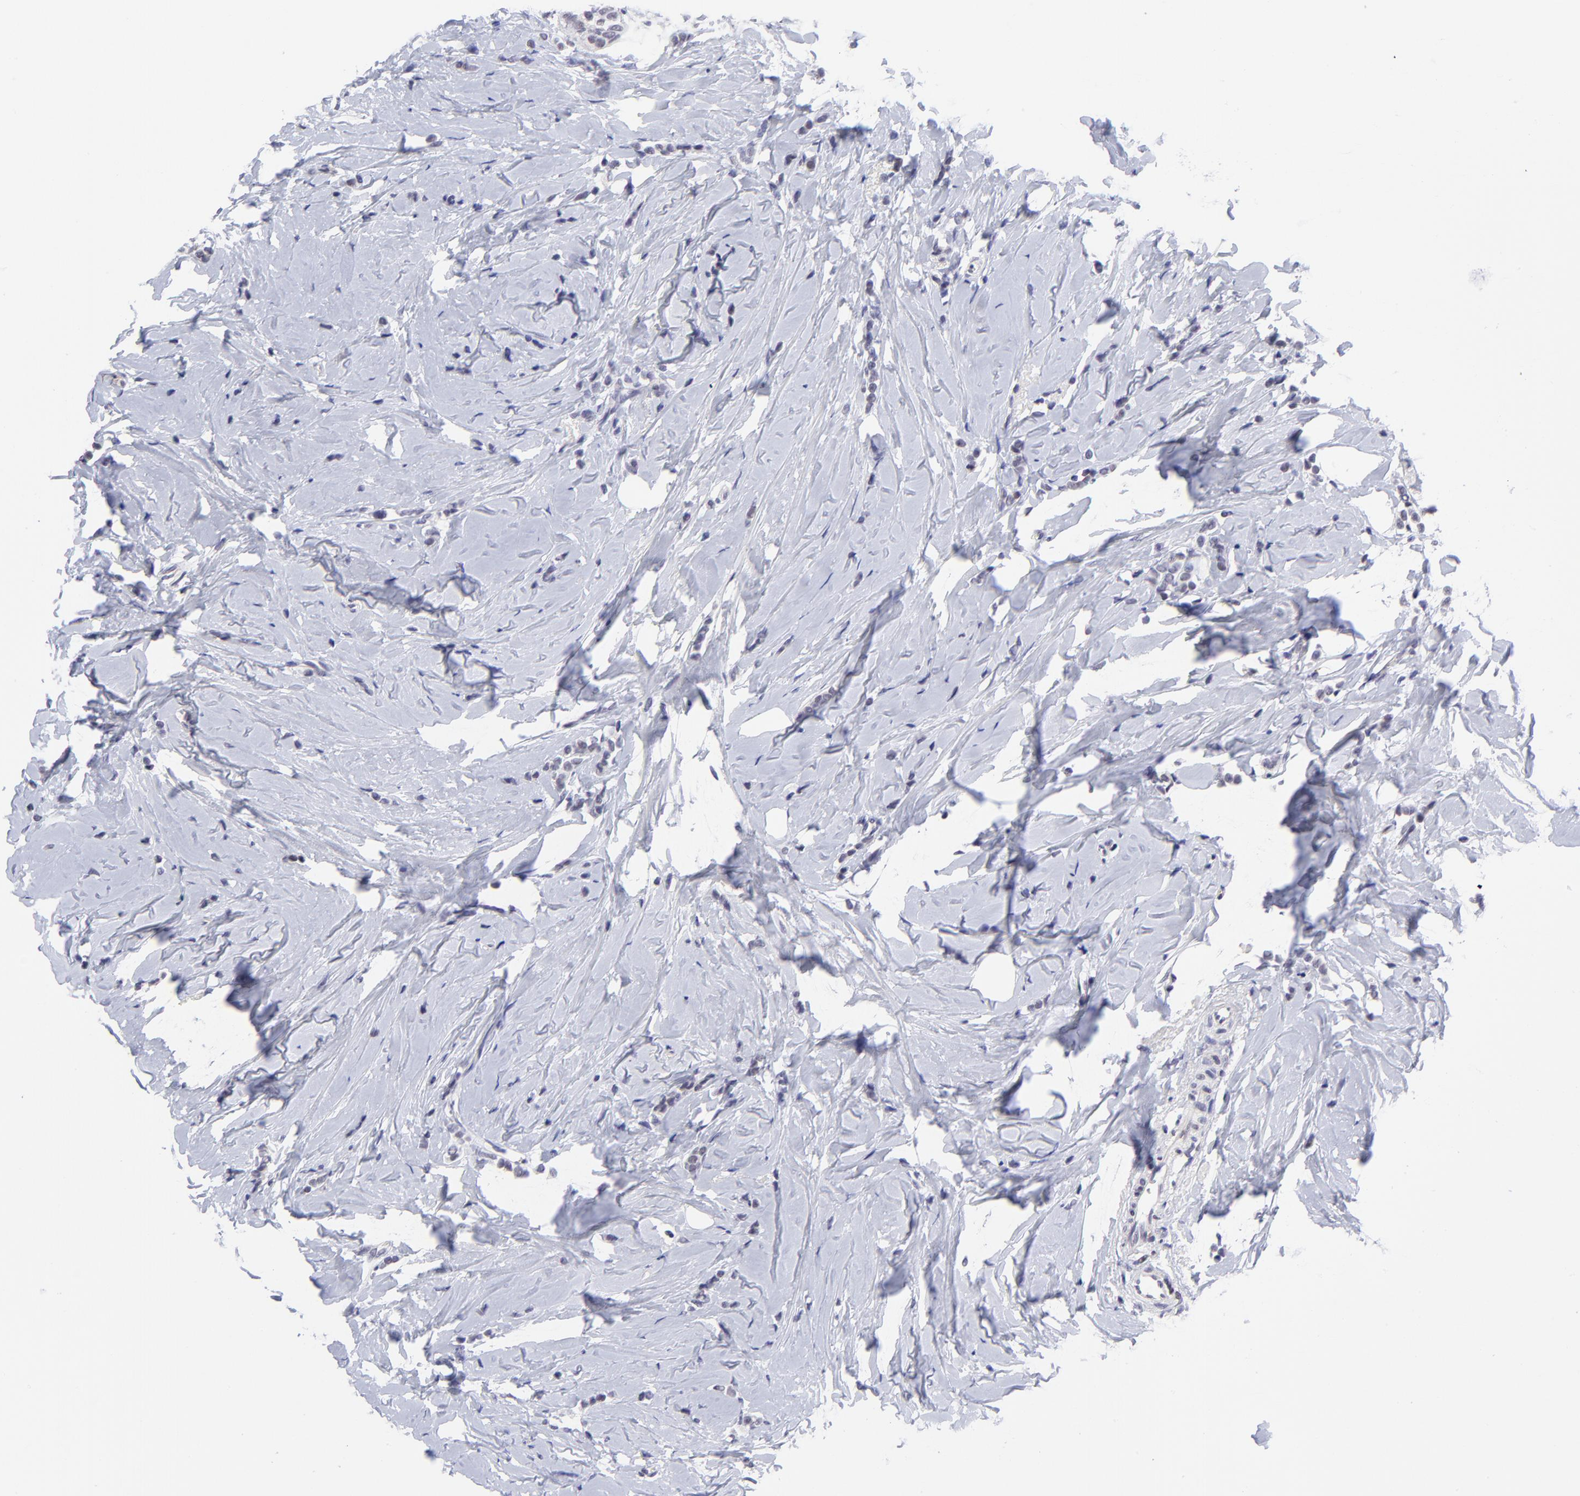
{"staining": {"intensity": "negative", "quantity": "none", "location": "none"}, "tissue": "breast cancer", "cell_type": "Tumor cells", "image_type": "cancer", "snomed": [{"axis": "morphology", "description": "Duct carcinoma"}, {"axis": "topography", "description": "Breast"}], "caption": "High power microscopy image of an immunohistochemistry (IHC) photomicrograph of breast infiltrating ductal carcinoma, revealing no significant expression in tumor cells.", "gene": "SOX6", "patient": {"sex": "female", "age": 72}}